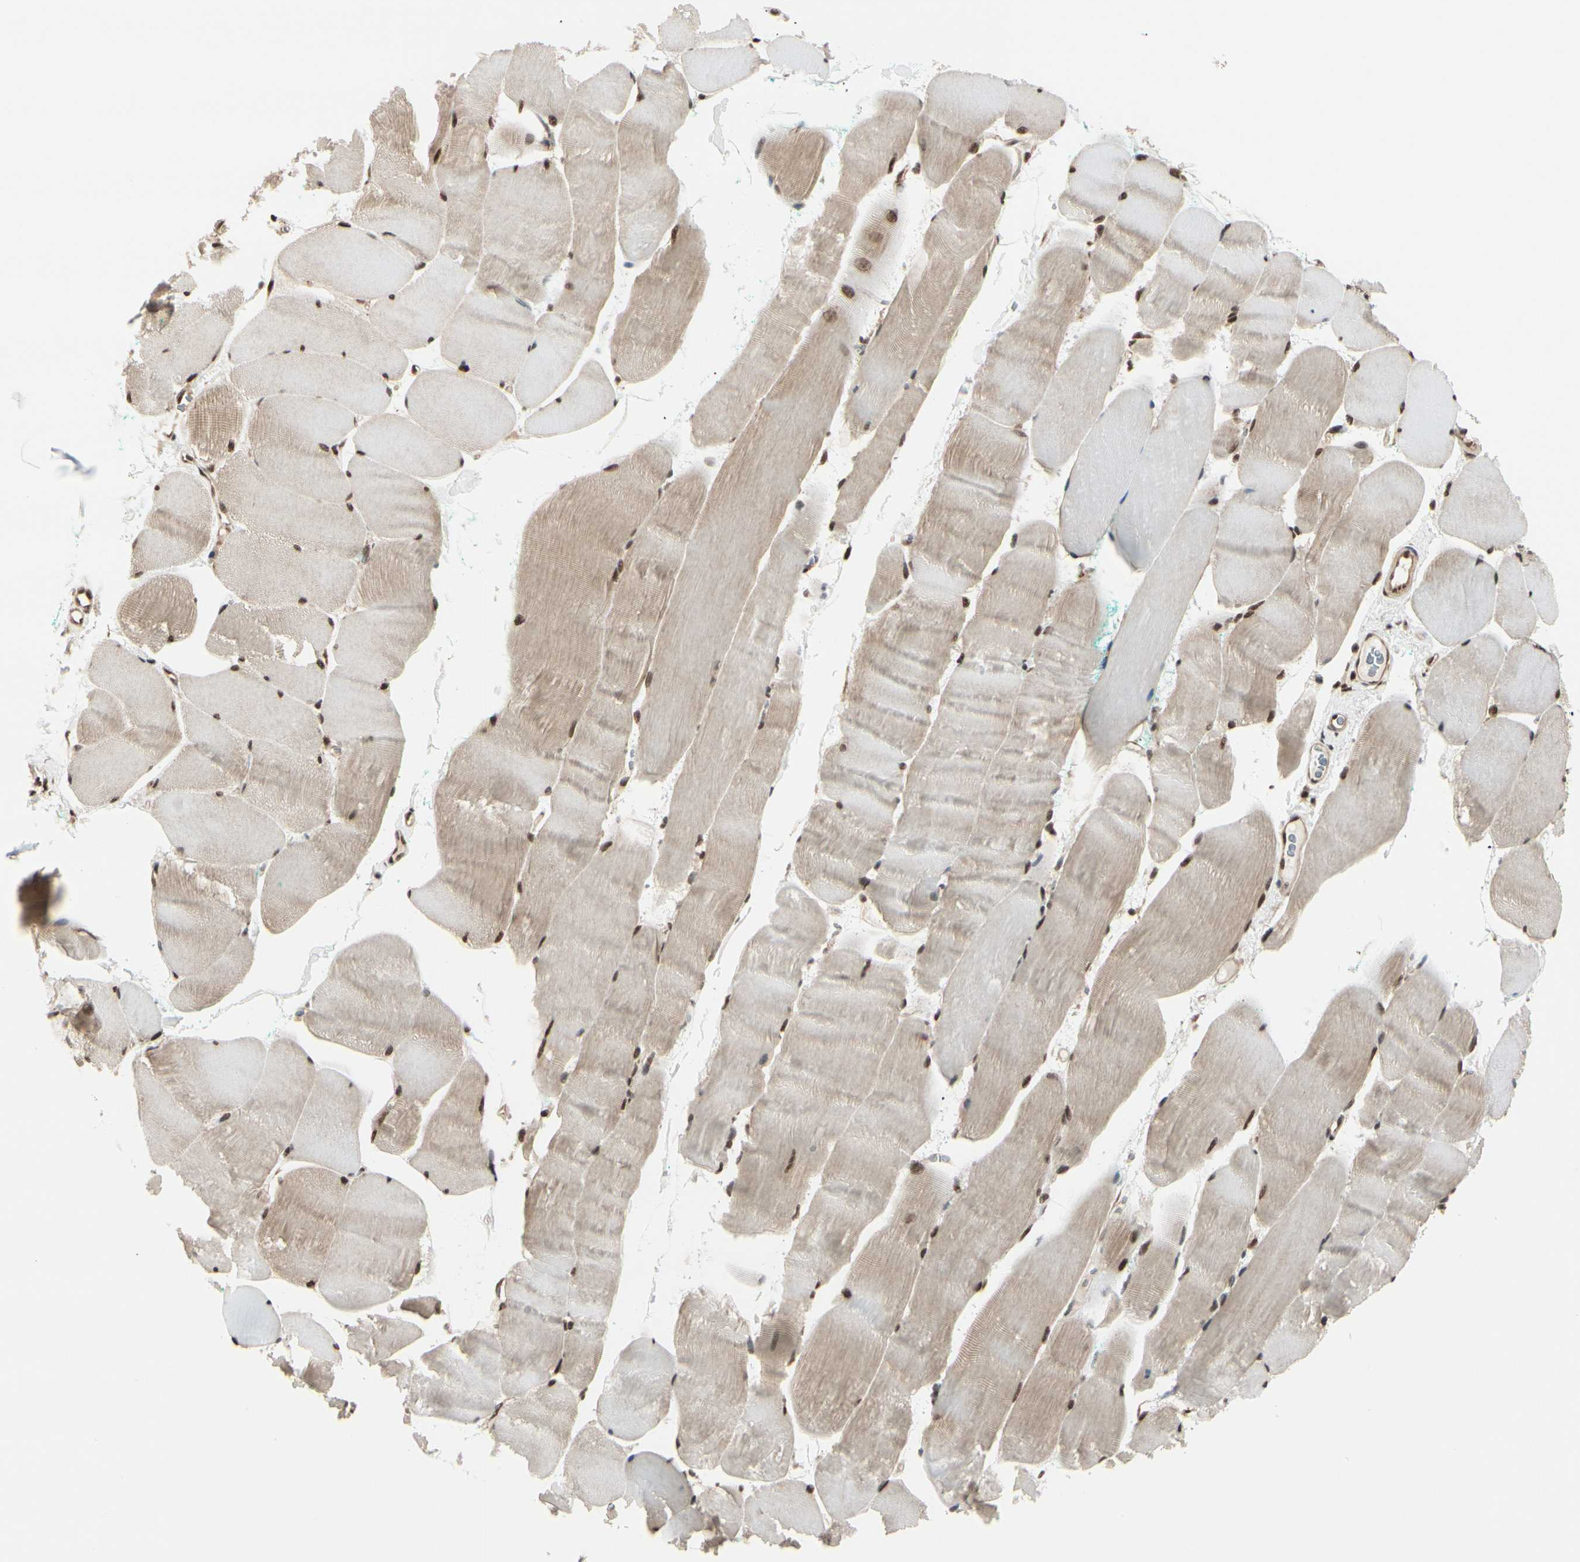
{"staining": {"intensity": "moderate", "quantity": ">75%", "location": "cytoplasmic/membranous,nuclear"}, "tissue": "skeletal muscle", "cell_type": "Myocytes", "image_type": "normal", "snomed": [{"axis": "morphology", "description": "Normal tissue, NOS"}, {"axis": "morphology", "description": "Squamous cell carcinoma, NOS"}, {"axis": "topography", "description": "Skeletal muscle"}], "caption": "Immunohistochemical staining of unremarkable skeletal muscle reveals medium levels of moderate cytoplasmic/membranous,nuclear staining in approximately >75% of myocytes. Ihc stains the protein in brown and the nuclei are stained blue.", "gene": "HSF1", "patient": {"sex": "male", "age": 51}}